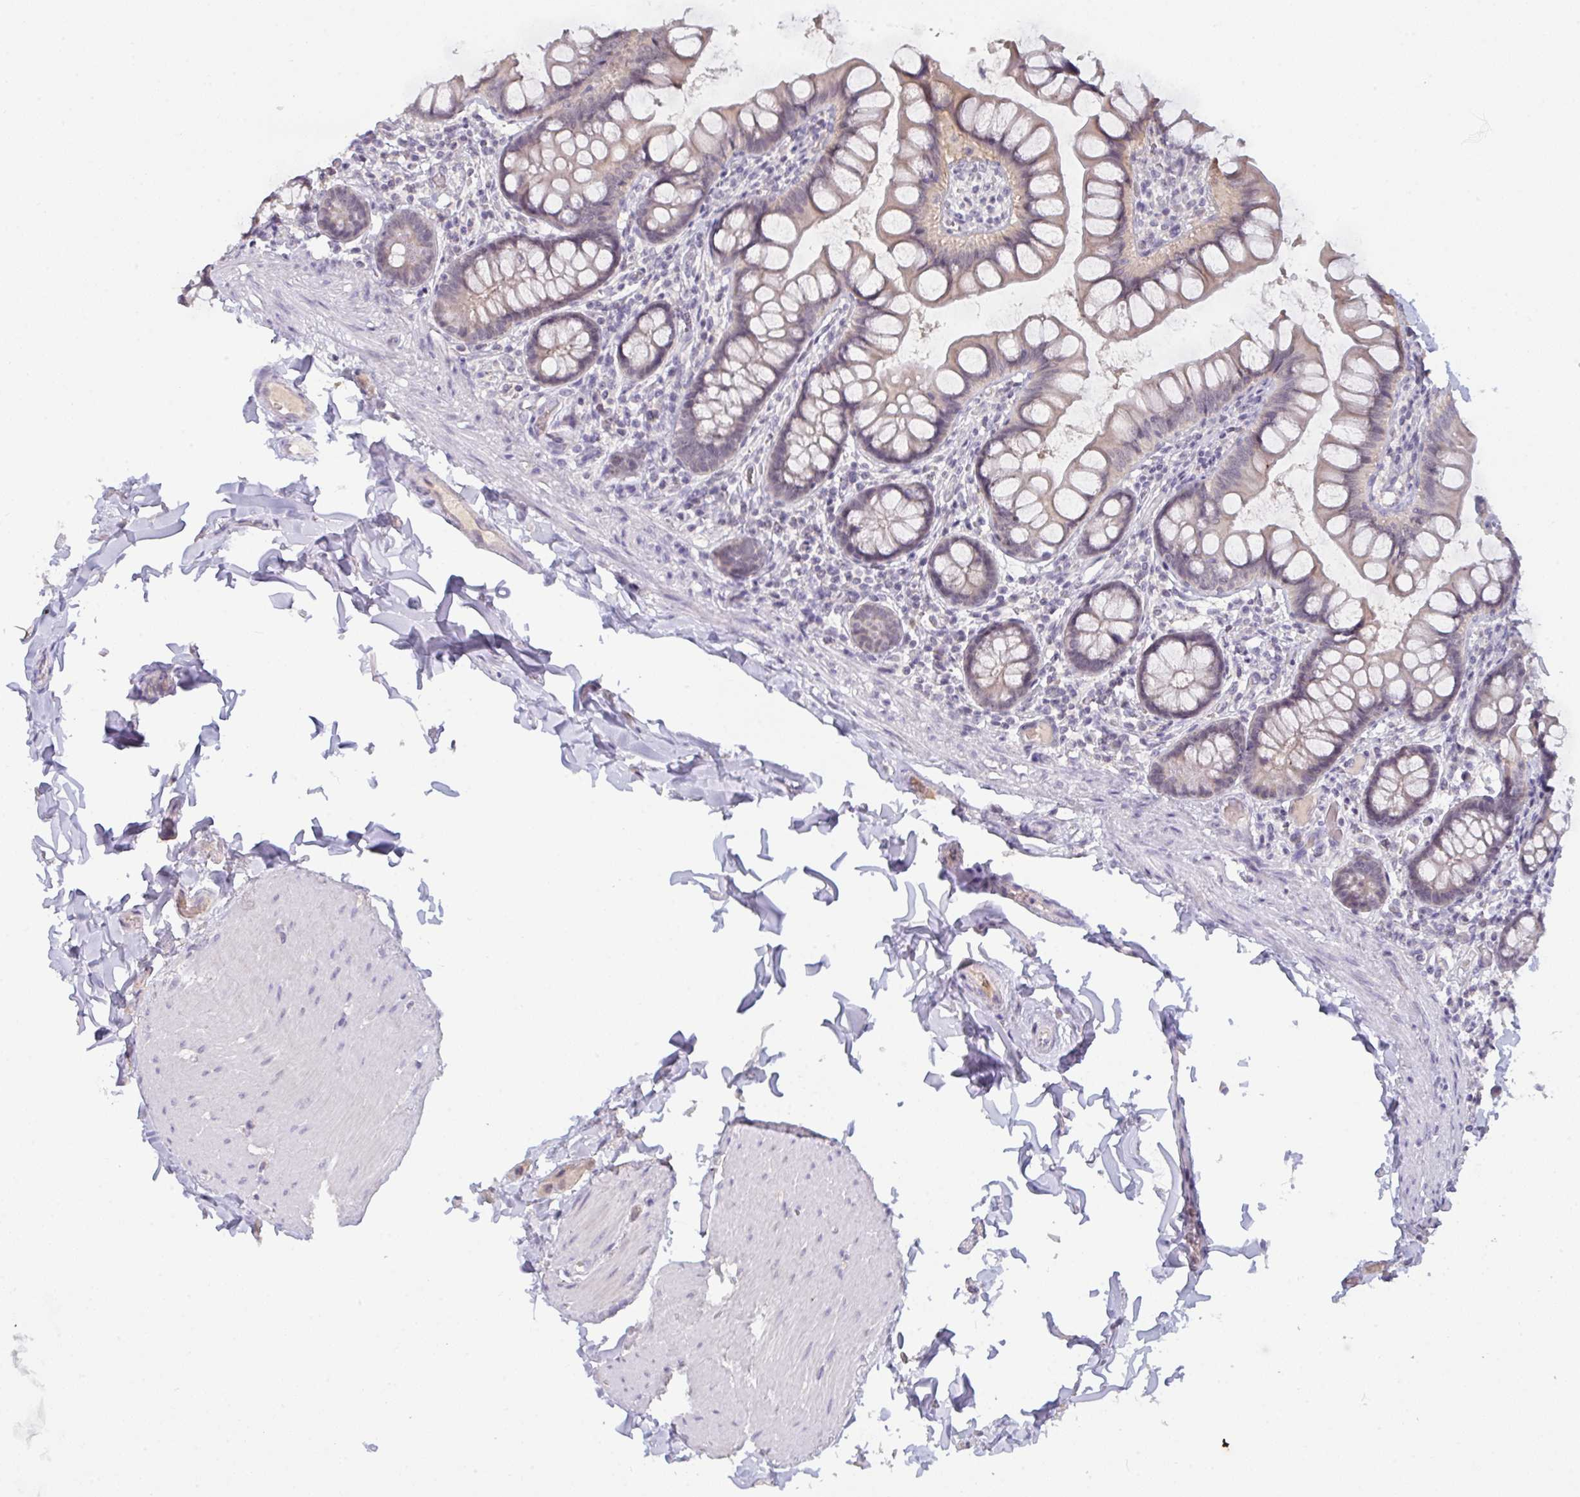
{"staining": {"intensity": "weak", "quantity": ">75%", "location": "cytoplasmic/membranous"}, "tissue": "small intestine", "cell_type": "Glandular cells", "image_type": "normal", "snomed": [{"axis": "morphology", "description": "Normal tissue, NOS"}, {"axis": "topography", "description": "Small intestine"}], "caption": "Protein staining exhibits weak cytoplasmic/membranous staining in about >75% of glandular cells in benign small intestine.", "gene": "ZNF784", "patient": {"sex": "male", "age": 70}}